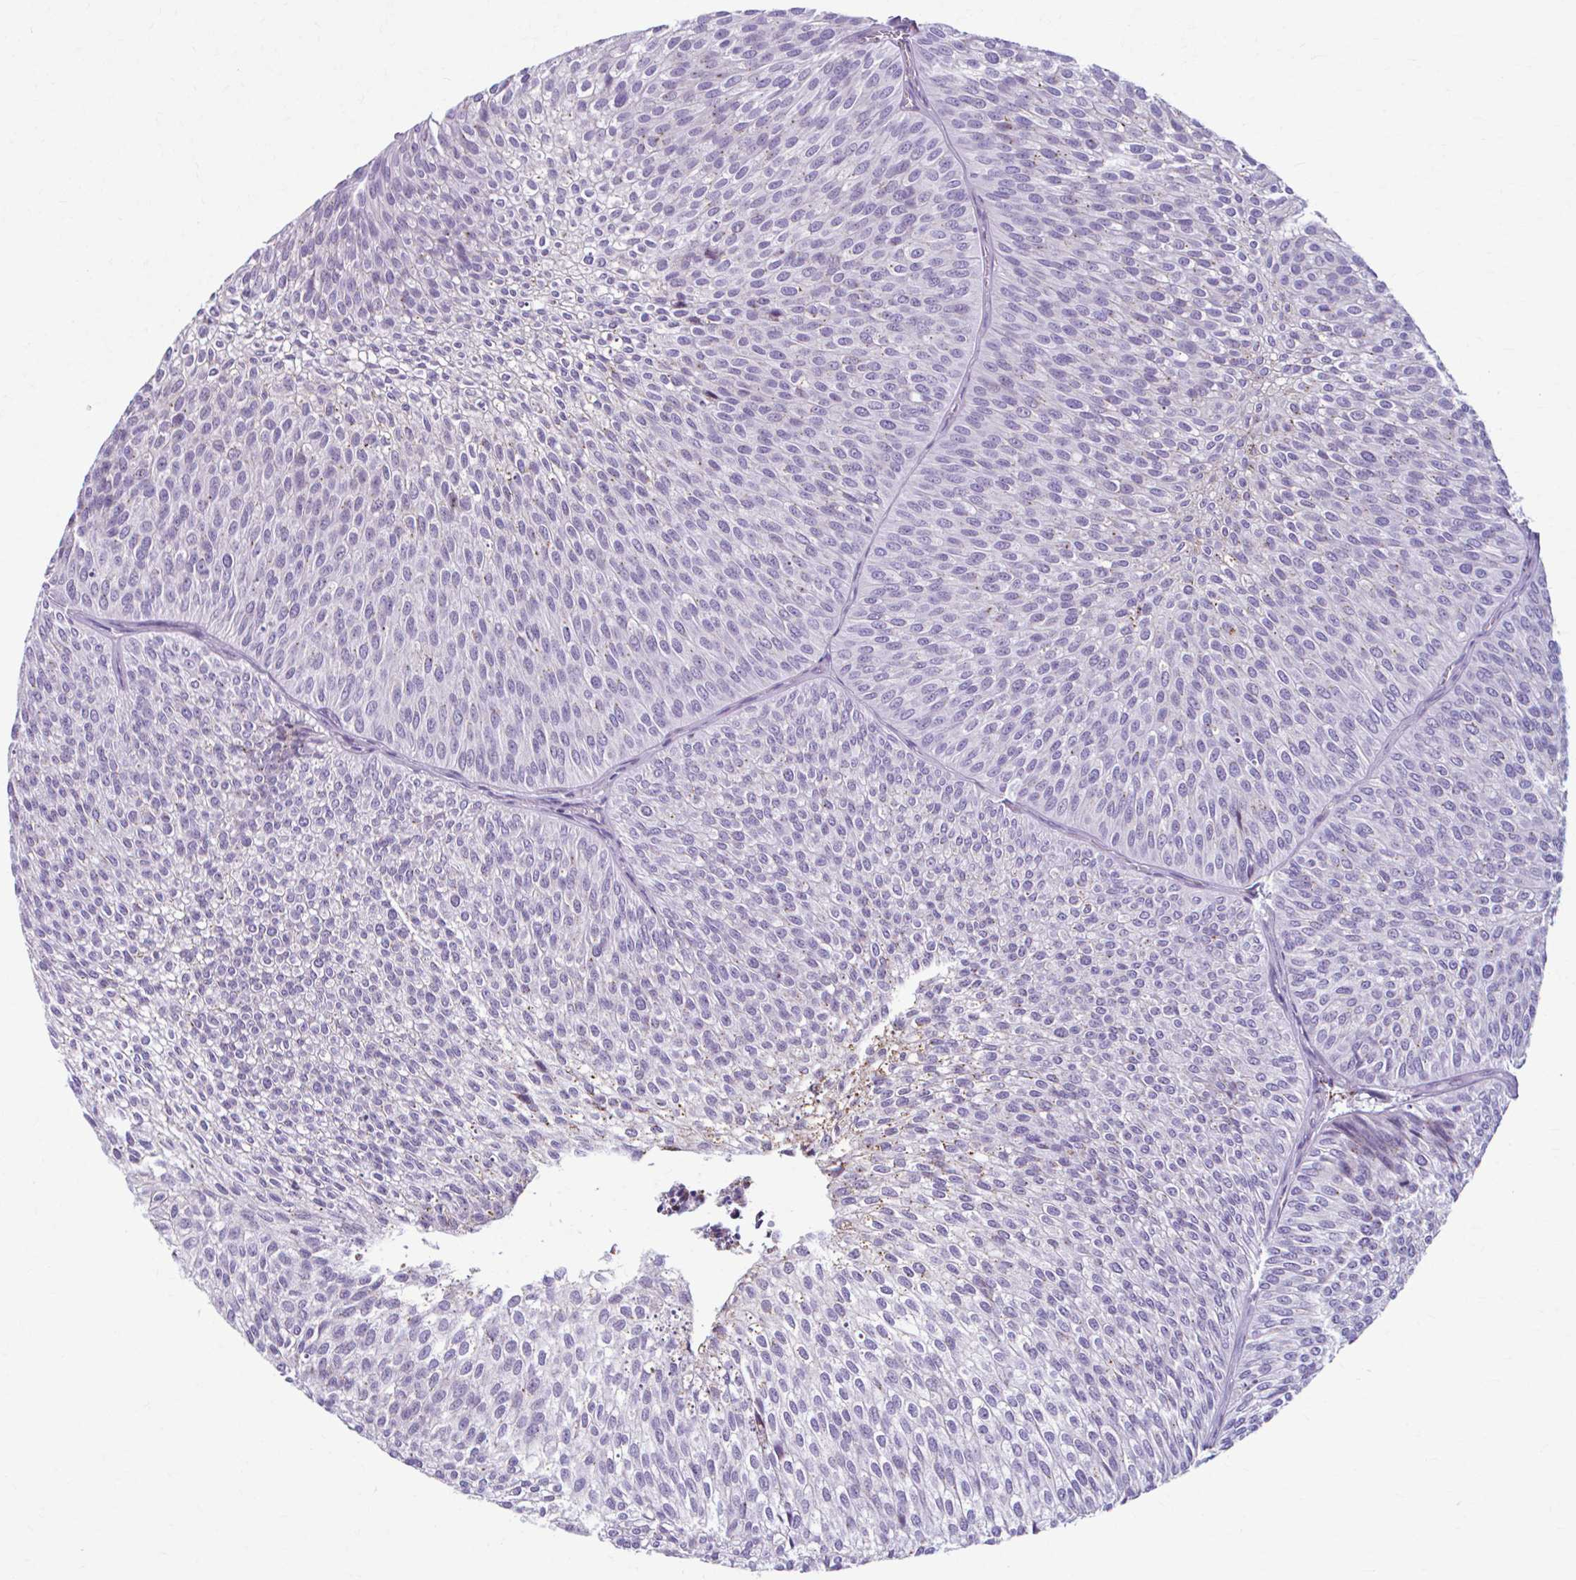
{"staining": {"intensity": "moderate", "quantity": "<25%", "location": "cytoplasmic/membranous"}, "tissue": "urothelial cancer", "cell_type": "Tumor cells", "image_type": "cancer", "snomed": [{"axis": "morphology", "description": "Urothelial carcinoma, Low grade"}, {"axis": "topography", "description": "Urinary bladder"}], "caption": "DAB immunohistochemical staining of urothelial carcinoma (low-grade) reveals moderate cytoplasmic/membranous protein staining in approximately <25% of tumor cells. The protein of interest is stained brown, and the nuclei are stained in blue (DAB (3,3'-diaminobenzidine) IHC with brightfield microscopy, high magnification).", "gene": "C12orf71", "patient": {"sex": "male", "age": 91}}